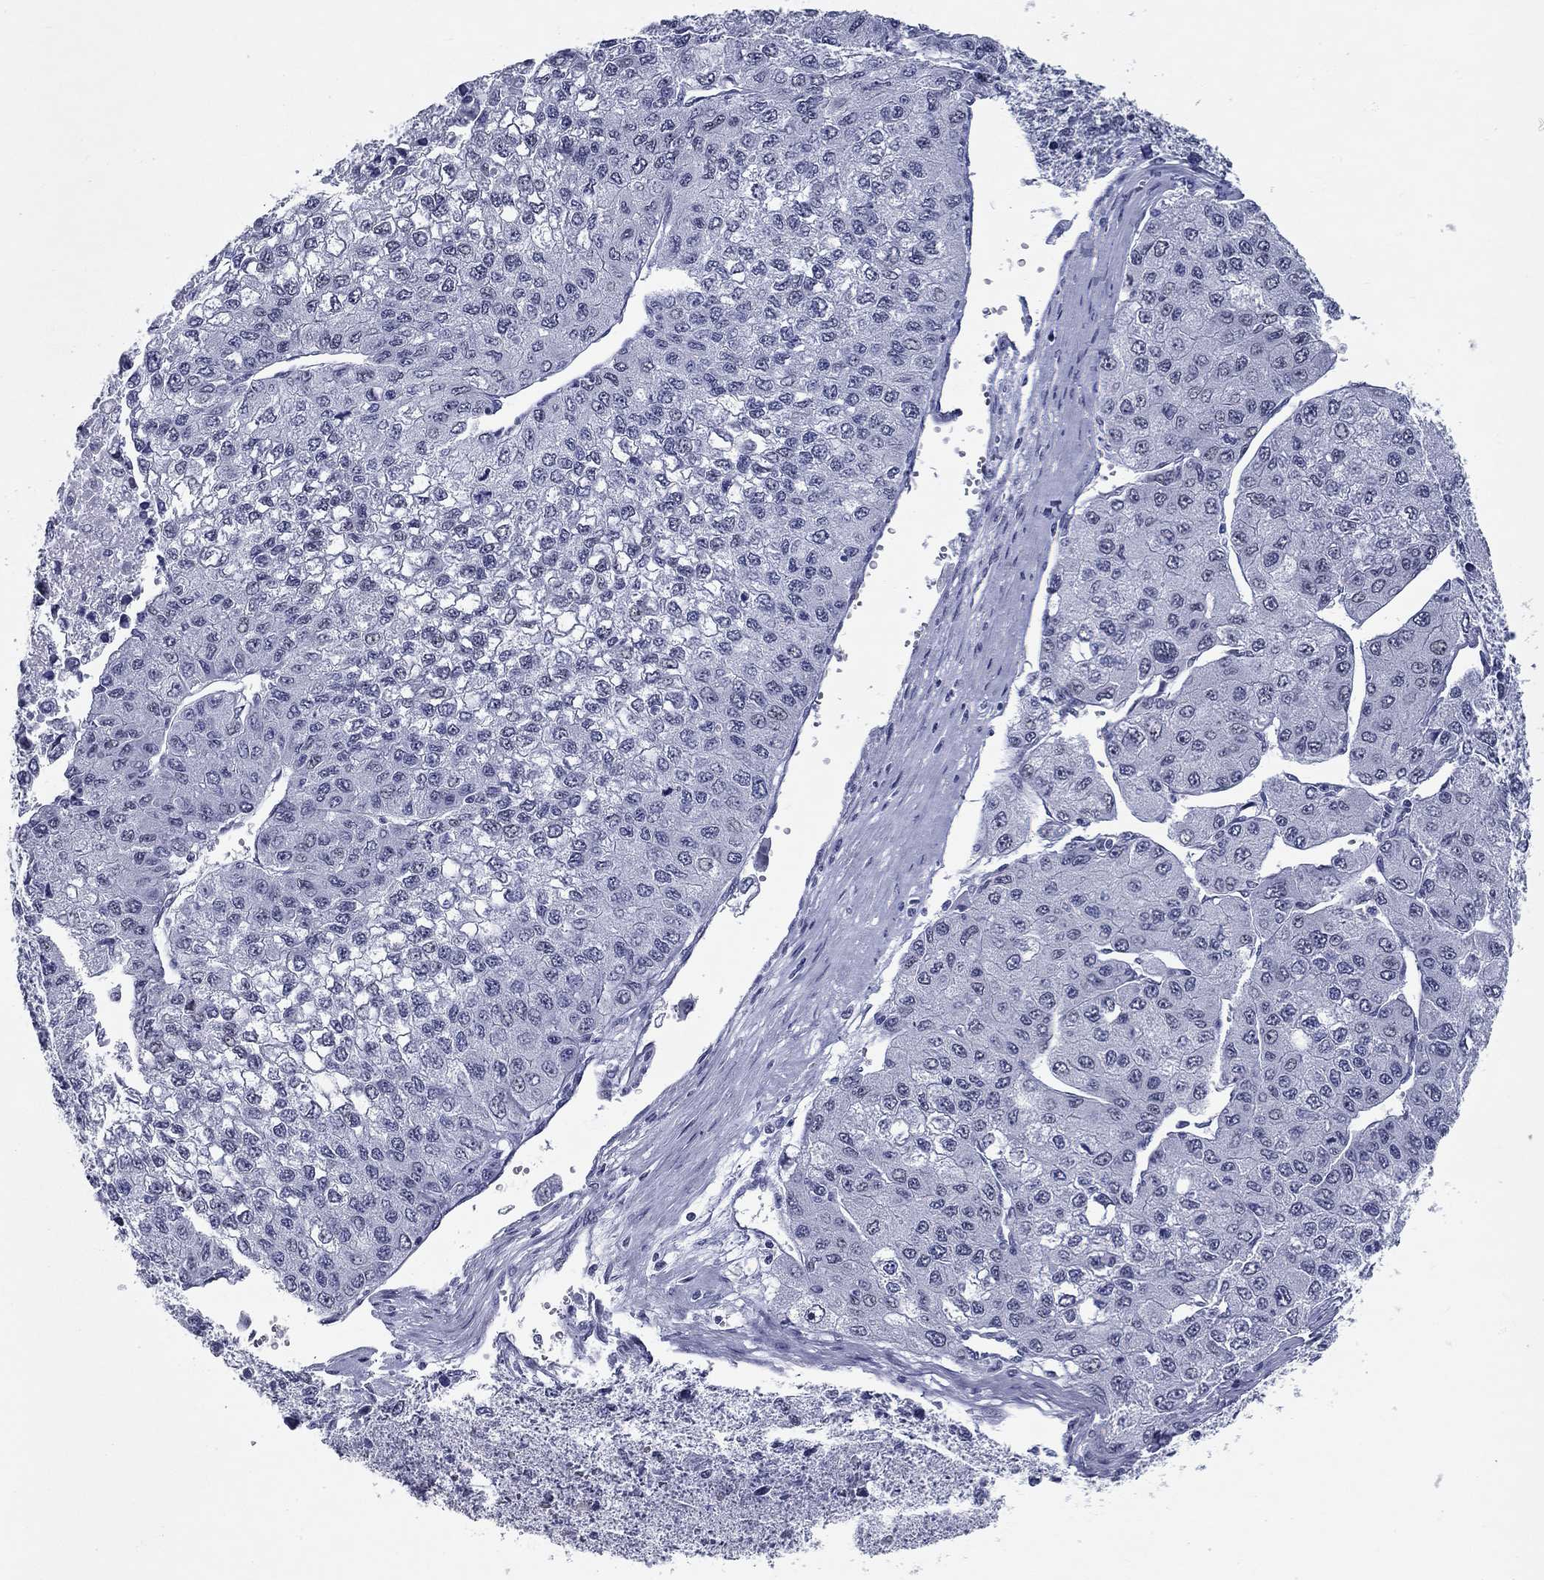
{"staining": {"intensity": "negative", "quantity": "none", "location": "none"}, "tissue": "liver cancer", "cell_type": "Tumor cells", "image_type": "cancer", "snomed": [{"axis": "morphology", "description": "Carcinoma, Hepatocellular, NOS"}, {"axis": "topography", "description": "Liver"}], "caption": "The IHC image has no significant staining in tumor cells of liver hepatocellular carcinoma tissue. (Stains: DAB immunohistochemistry with hematoxylin counter stain, Microscopy: brightfield microscopy at high magnification).", "gene": "ASF1B", "patient": {"sex": "female", "age": 66}}